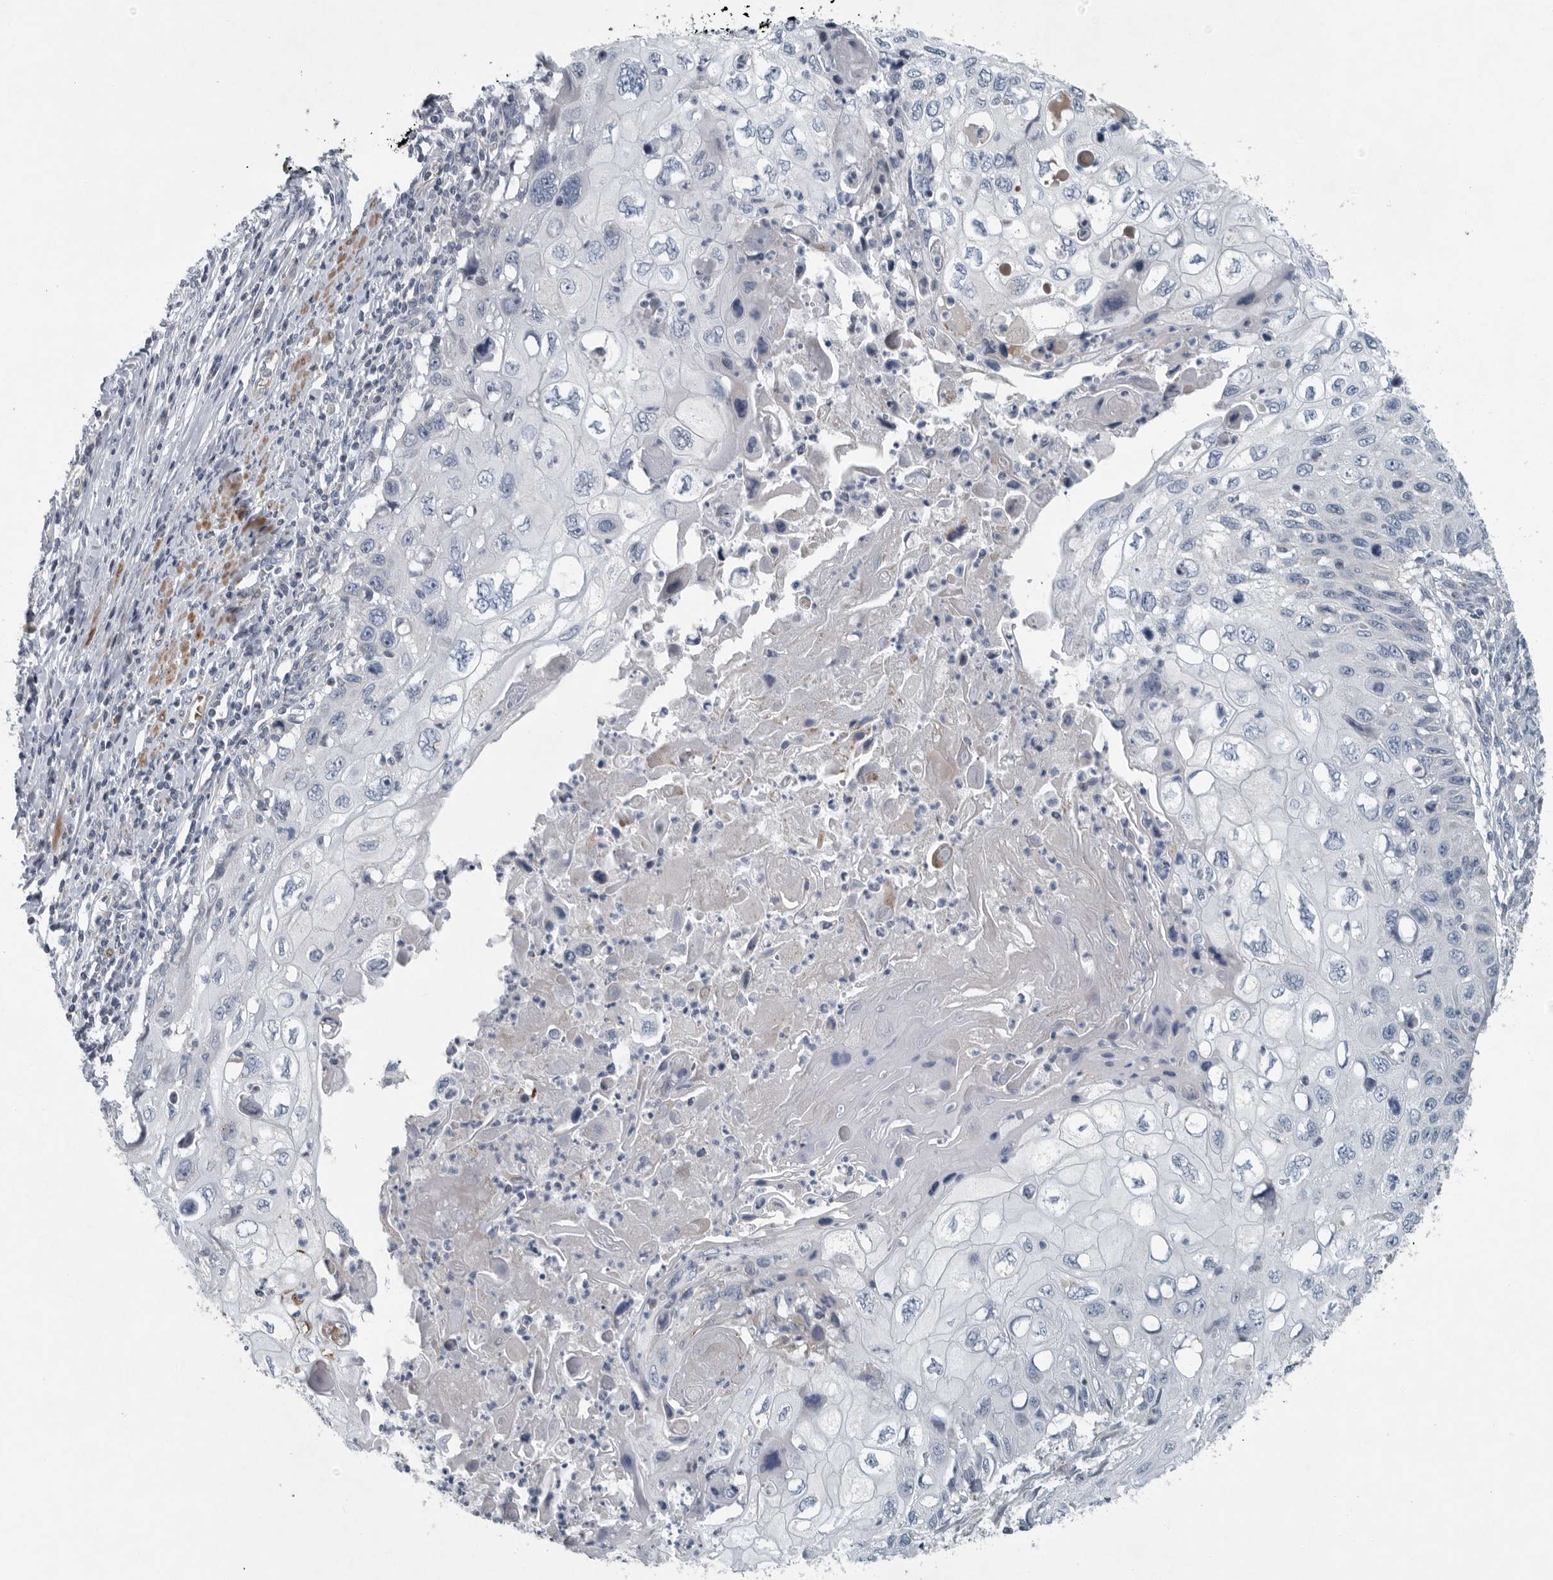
{"staining": {"intensity": "negative", "quantity": "none", "location": "none"}, "tissue": "cervical cancer", "cell_type": "Tumor cells", "image_type": "cancer", "snomed": [{"axis": "morphology", "description": "Squamous cell carcinoma, NOS"}, {"axis": "topography", "description": "Cervix"}], "caption": "Immunohistochemistry (IHC) of cervical cancer (squamous cell carcinoma) demonstrates no expression in tumor cells.", "gene": "MPP3", "patient": {"sex": "female", "age": 70}}